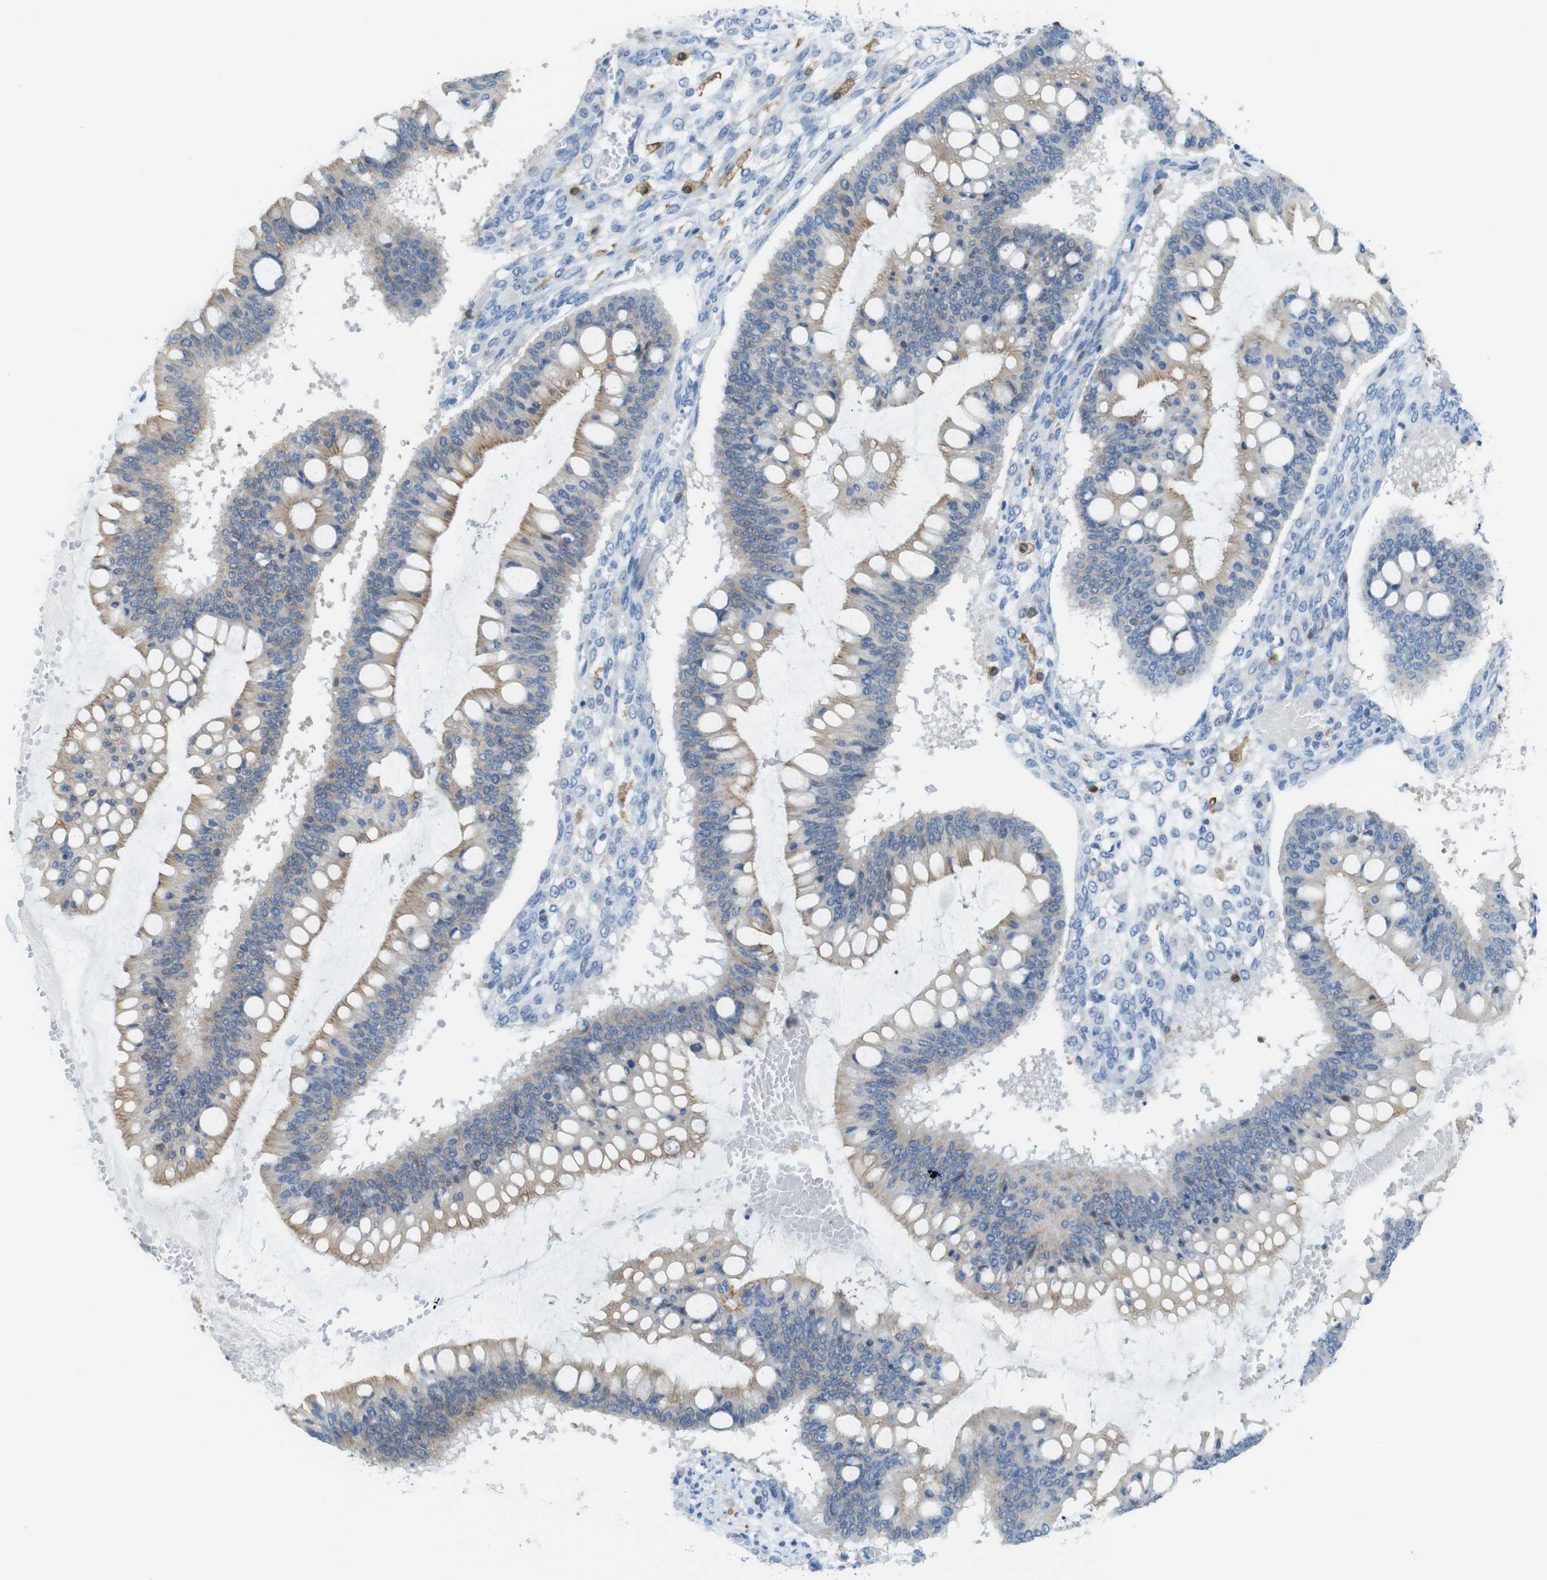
{"staining": {"intensity": "moderate", "quantity": "25%-75%", "location": "cytoplasmic/membranous"}, "tissue": "ovarian cancer", "cell_type": "Tumor cells", "image_type": "cancer", "snomed": [{"axis": "morphology", "description": "Cystadenocarcinoma, mucinous, NOS"}, {"axis": "topography", "description": "Ovary"}], "caption": "Moderate cytoplasmic/membranous expression for a protein is identified in approximately 25%-75% of tumor cells of ovarian mucinous cystadenocarcinoma using IHC.", "gene": "CLMN", "patient": {"sex": "female", "age": 73}}